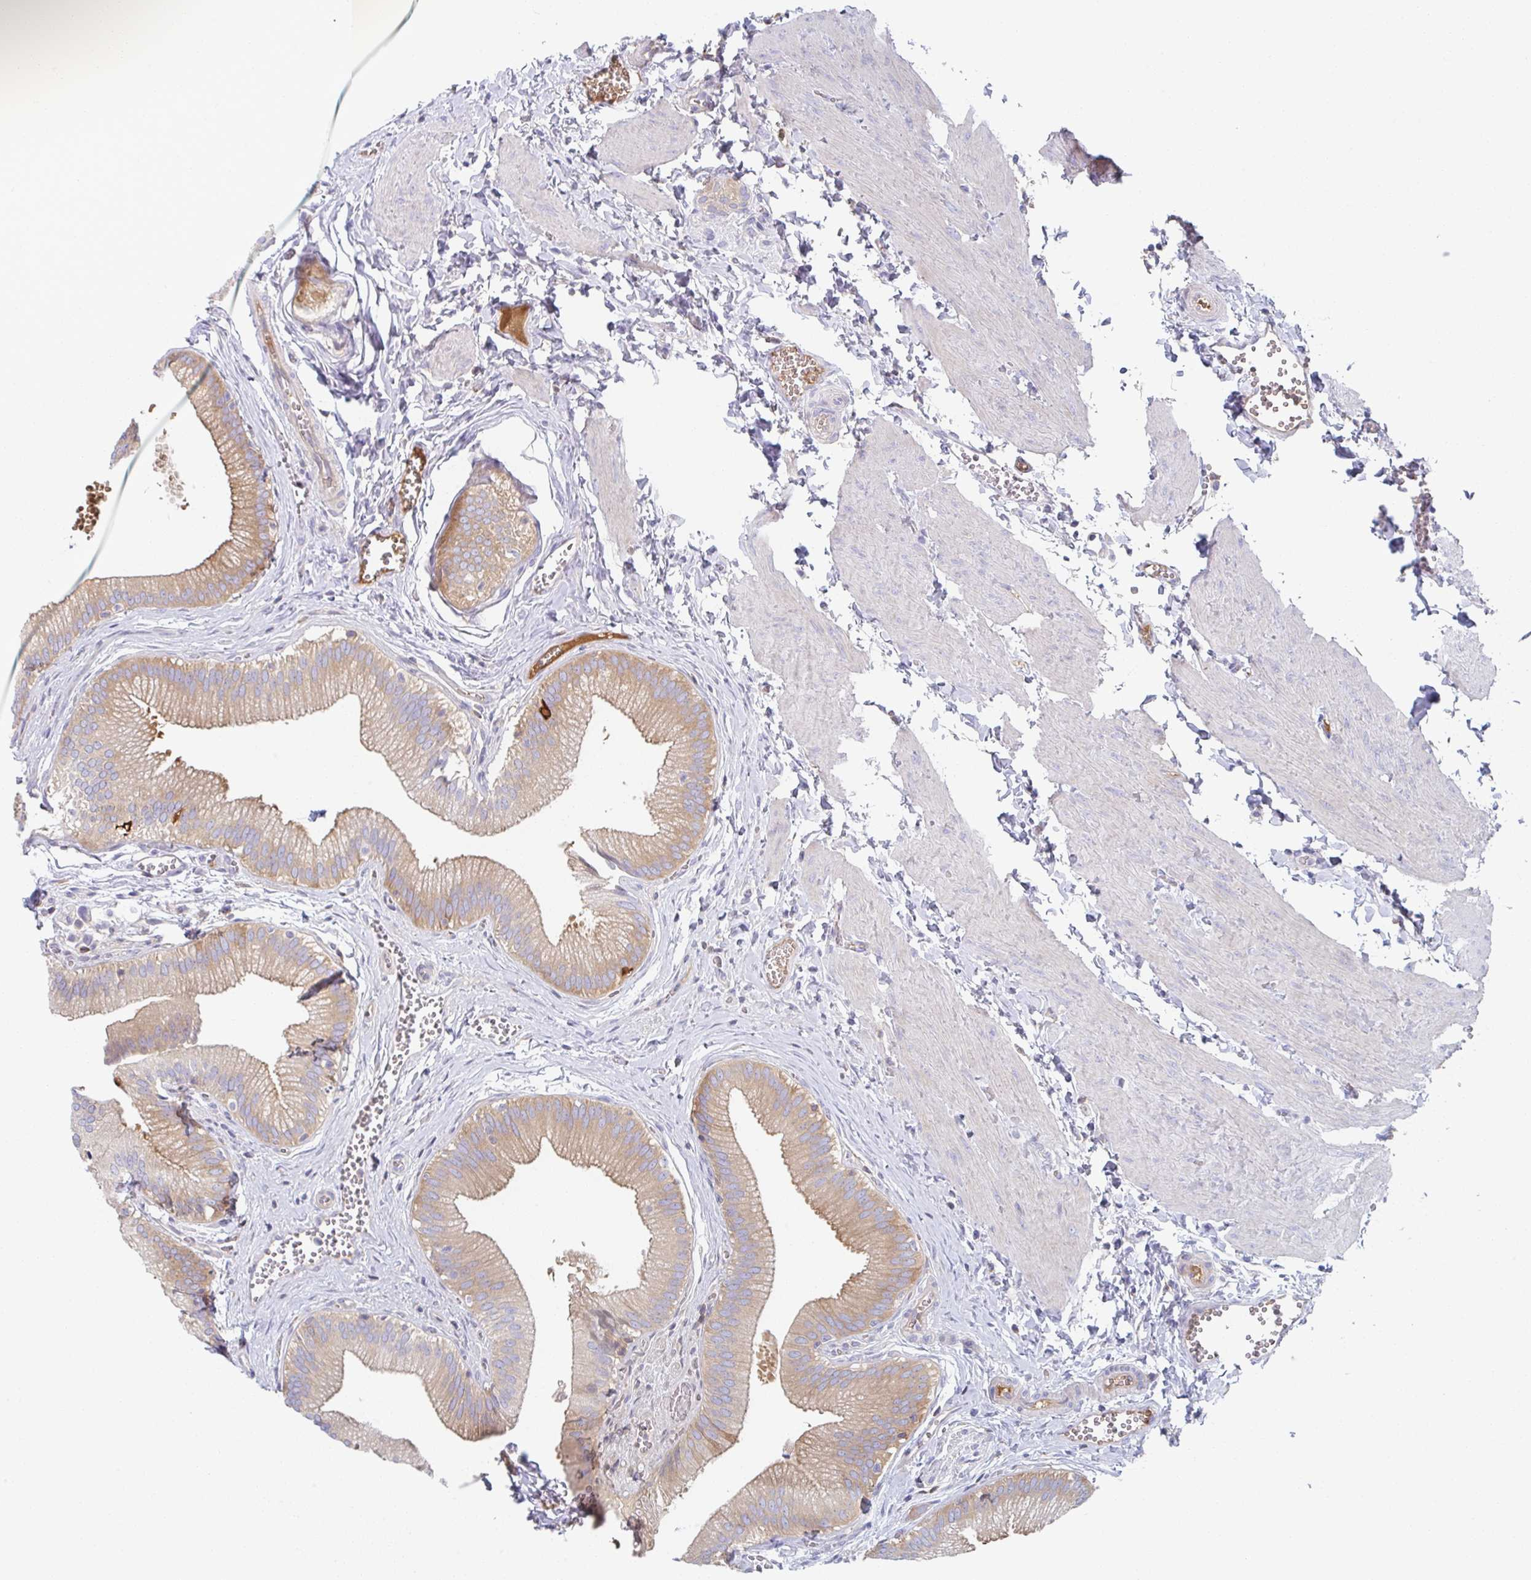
{"staining": {"intensity": "moderate", "quantity": ">75%", "location": "cytoplasmic/membranous"}, "tissue": "gallbladder", "cell_type": "Glandular cells", "image_type": "normal", "snomed": [{"axis": "morphology", "description": "Normal tissue, NOS"}, {"axis": "topography", "description": "Gallbladder"}], "caption": "A histopathology image of gallbladder stained for a protein reveals moderate cytoplasmic/membranous brown staining in glandular cells.", "gene": "AMPD2", "patient": {"sex": "male", "age": 17}}